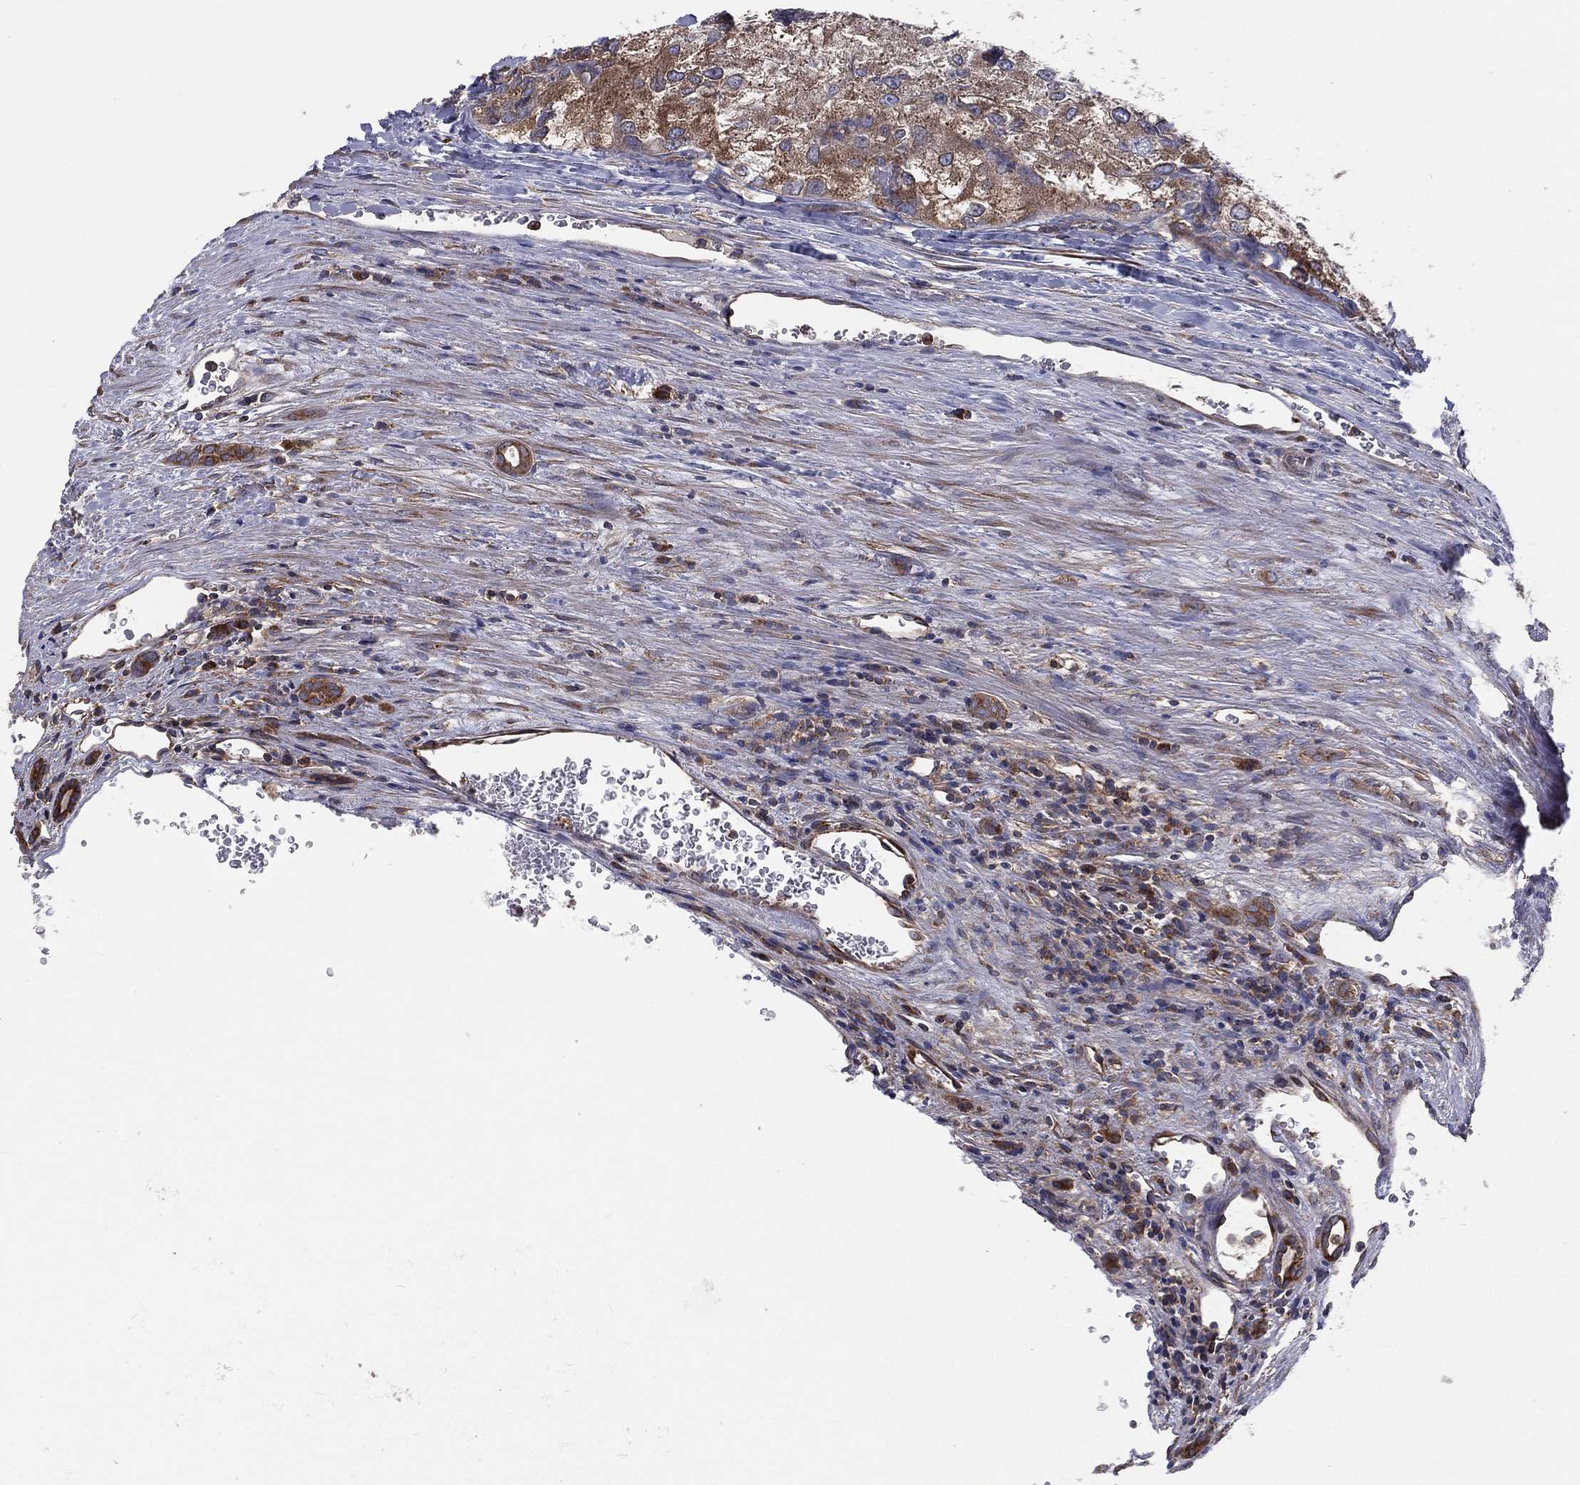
{"staining": {"intensity": "moderate", "quantity": "<25%", "location": "cytoplasmic/membranous"}, "tissue": "renal cancer", "cell_type": "Tumor cells", "image_type": "cancer", "snomed": [{"axis": "morphology", "description": "Adenocarcinoma, NOS"}, {"axis": "topography", "description": "Kidney"}], "caption": "A micrograph of renal cancer stained for a protein reveals moderate cytoplasmic/membranous brown staining in tumor cells. The staining was performed using DAB (3,3'-diaminobenzidine) to visualize the protein expression in brown, while the nuclei were stained in blue with hematoxylin (Magnification: 20x).", "gene": "EIF2B5", "patient": {"sex": "female", "age": 70}}